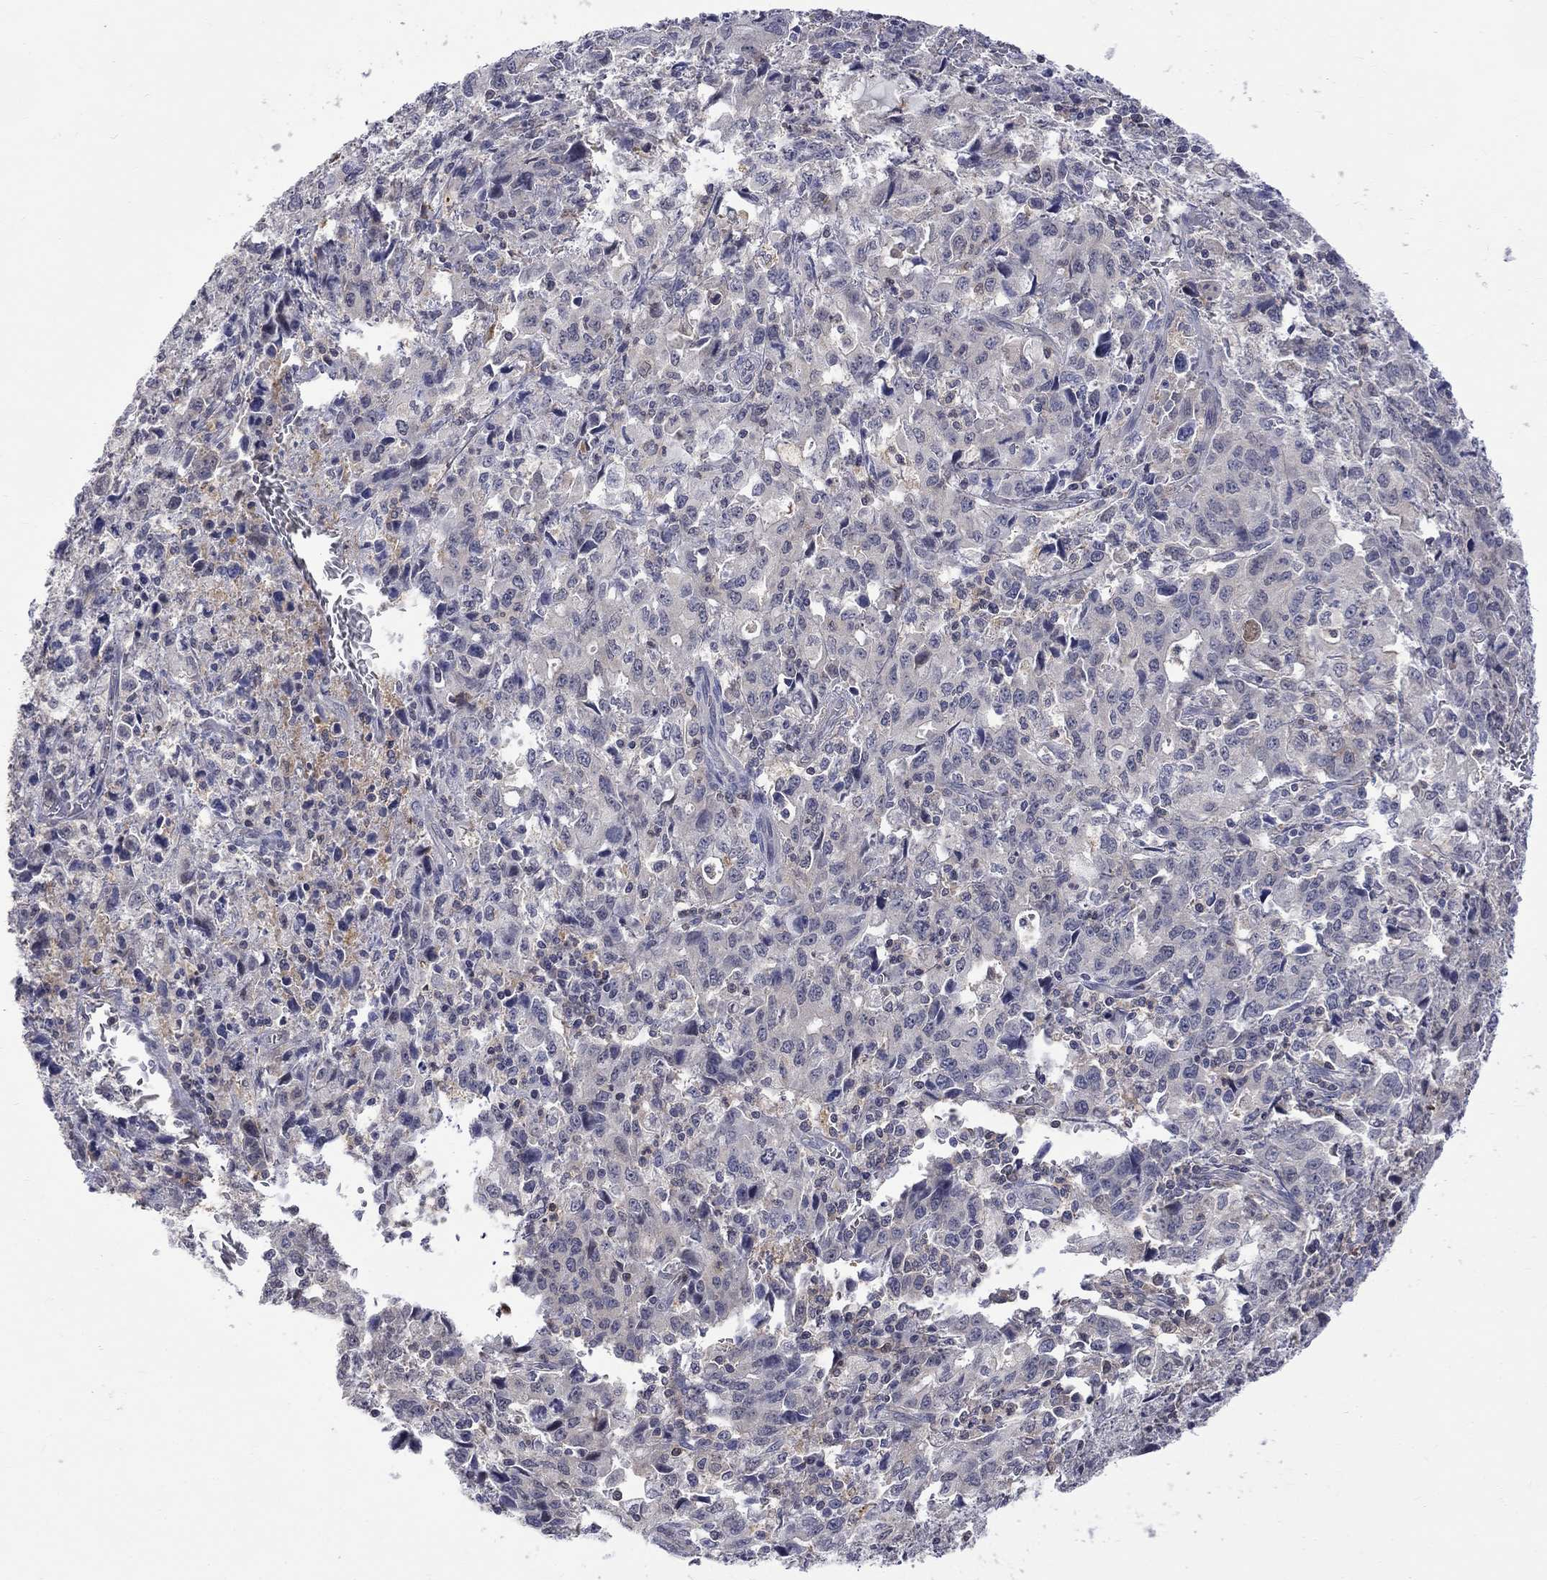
{"staining": {"intensity": "negative", "quantity": "none", "location": "none"}, "tissue": "stomach cancer", "cell_type": "Tumor cells", "image_type": "cancer", "snomed": [{"axis": "morphology", "description": "Adenocarcinoma, NOS"}, {"axis": "topography", "description": "Stomach, upper"}], "caption": "Image shows no protein staining in tumor cells of stomach adenocarcinoma tissue.", "gene": "HKDC1", "patient": {"sex": "male", "age": 85}}